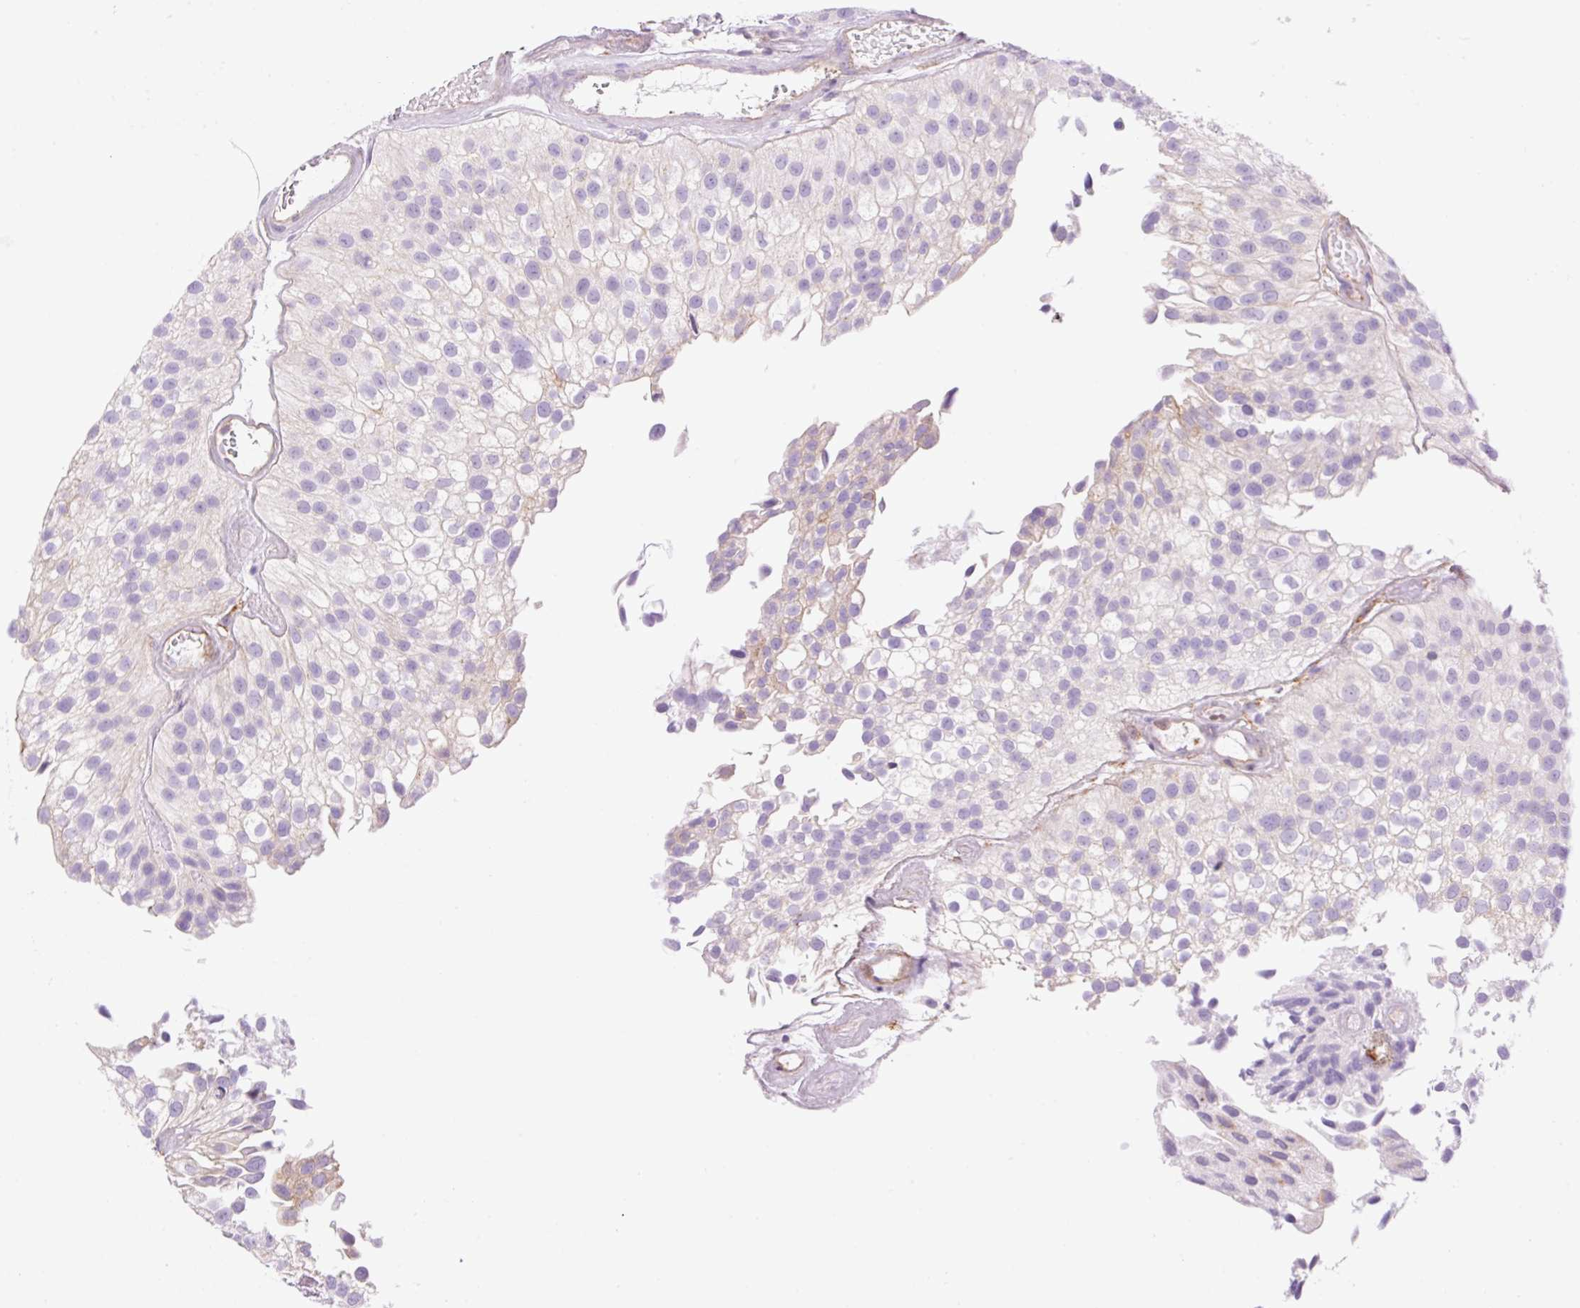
{"staining": {"intensity": "weak", "quantity": "<25%", "location": "cytoplasmic/membranous"}, "tissue": "urothelial cancer", "cell_type": "Tumor cells", "image_type": "cancer", "snomed": [{"axis": "morphology", "description": "Urothelial carcinoma, NOS"}, {"axis": "topography", "description": "Urinary bladder"}], "caption": "The image exhibits no significant expression in tumor cells of transitional cell carcinoma.", "gene": "EHD3", "patient": {"sex": "male", "age": 87}}